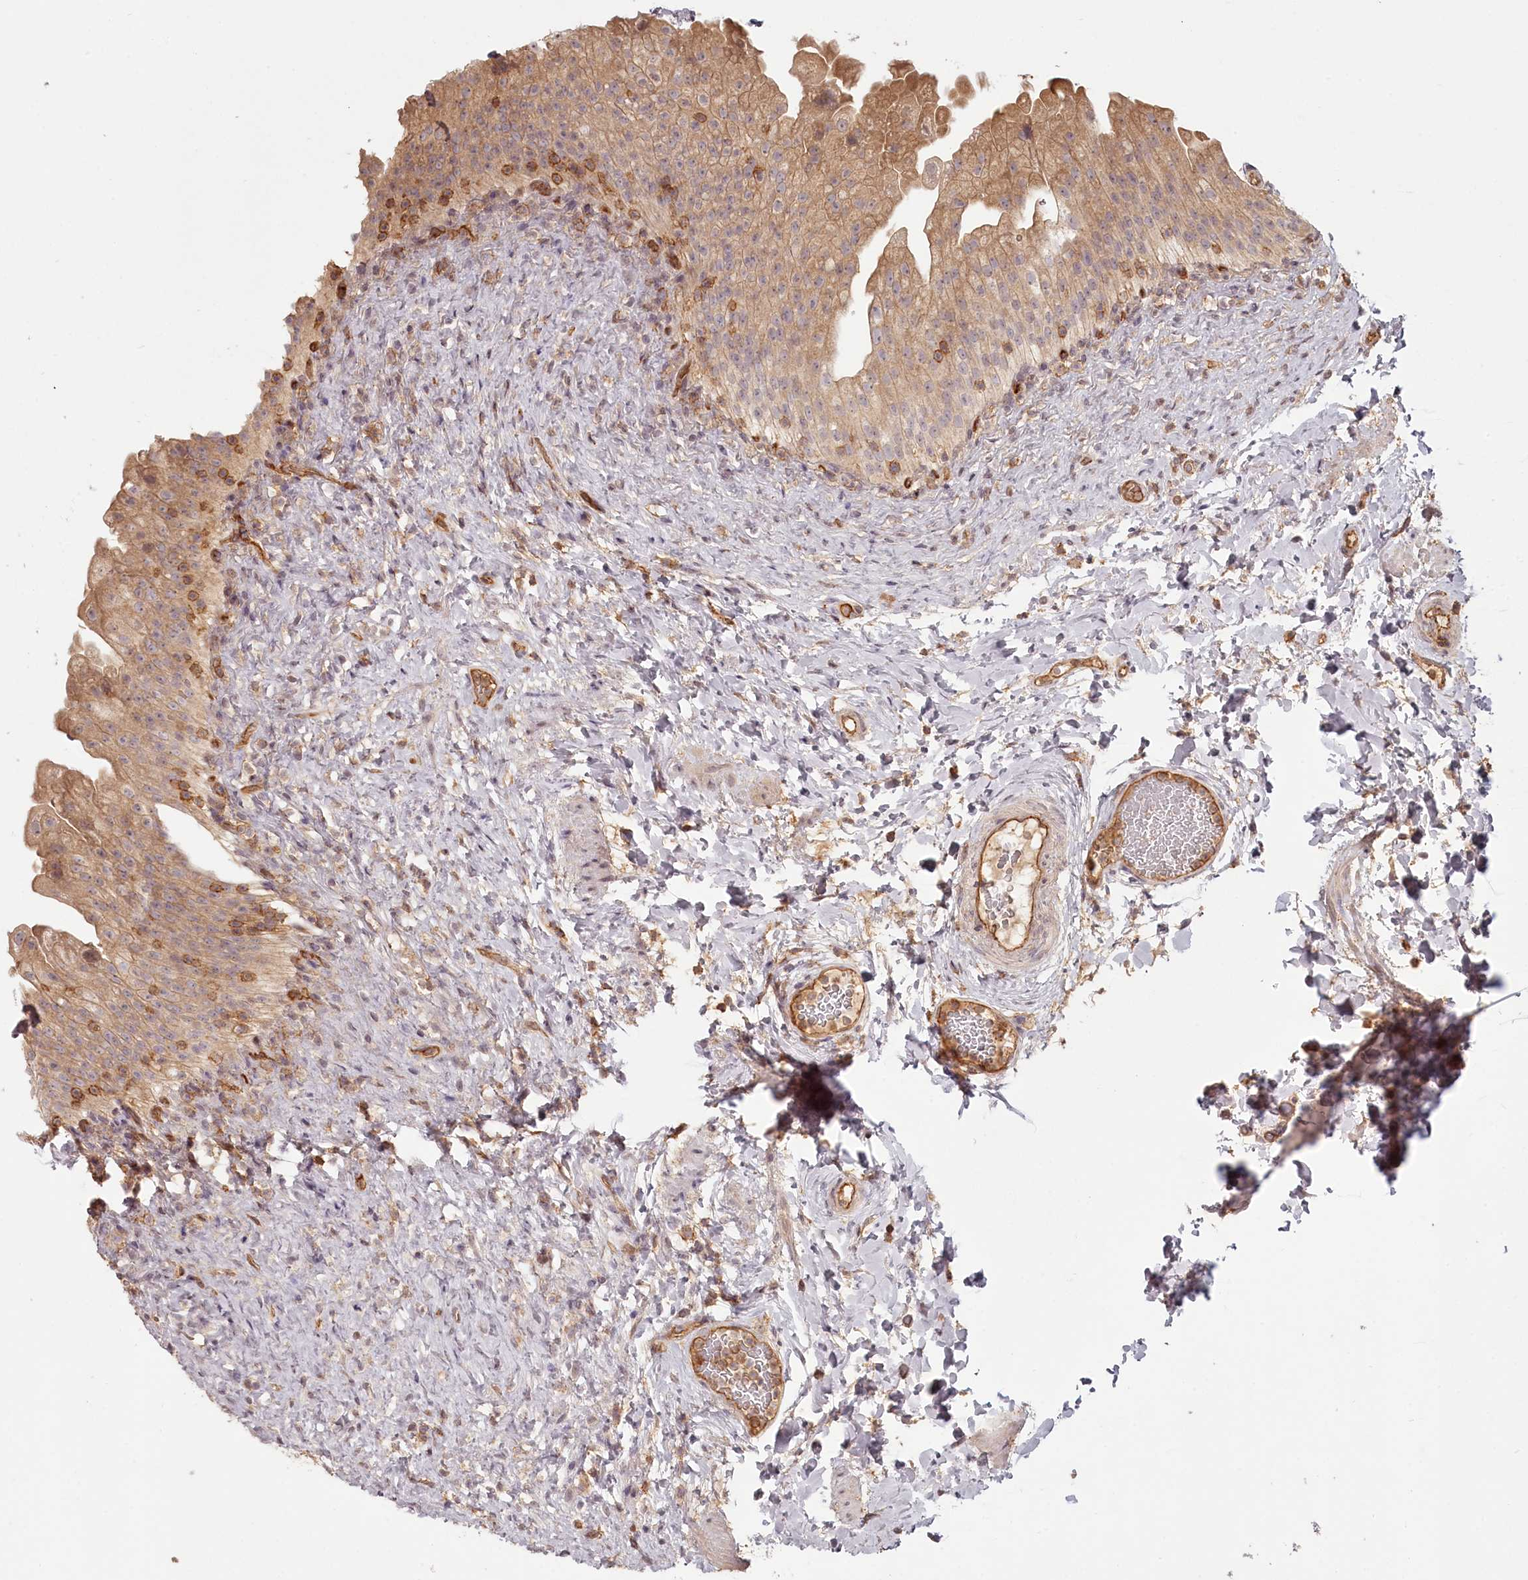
{"staining": {"intensity": "moderate", "quantity": ">75%", "location": "cytoplasmic/membranous"}, "tissue": "urinary bladder", "cell_type": "Urothelial cells", "image_type": "normal", "snomed": [{"axis": "morphology", "description": "Normal tissue, NOS"}, {"axis": "topography", "description": "Urinary bladder"}], "caption": "Urinary bladder stained with a protein marker displays moderate staining in urothelial cells.", "gene": "TMIE", "patient": {"sex": "female", "age": 27}}